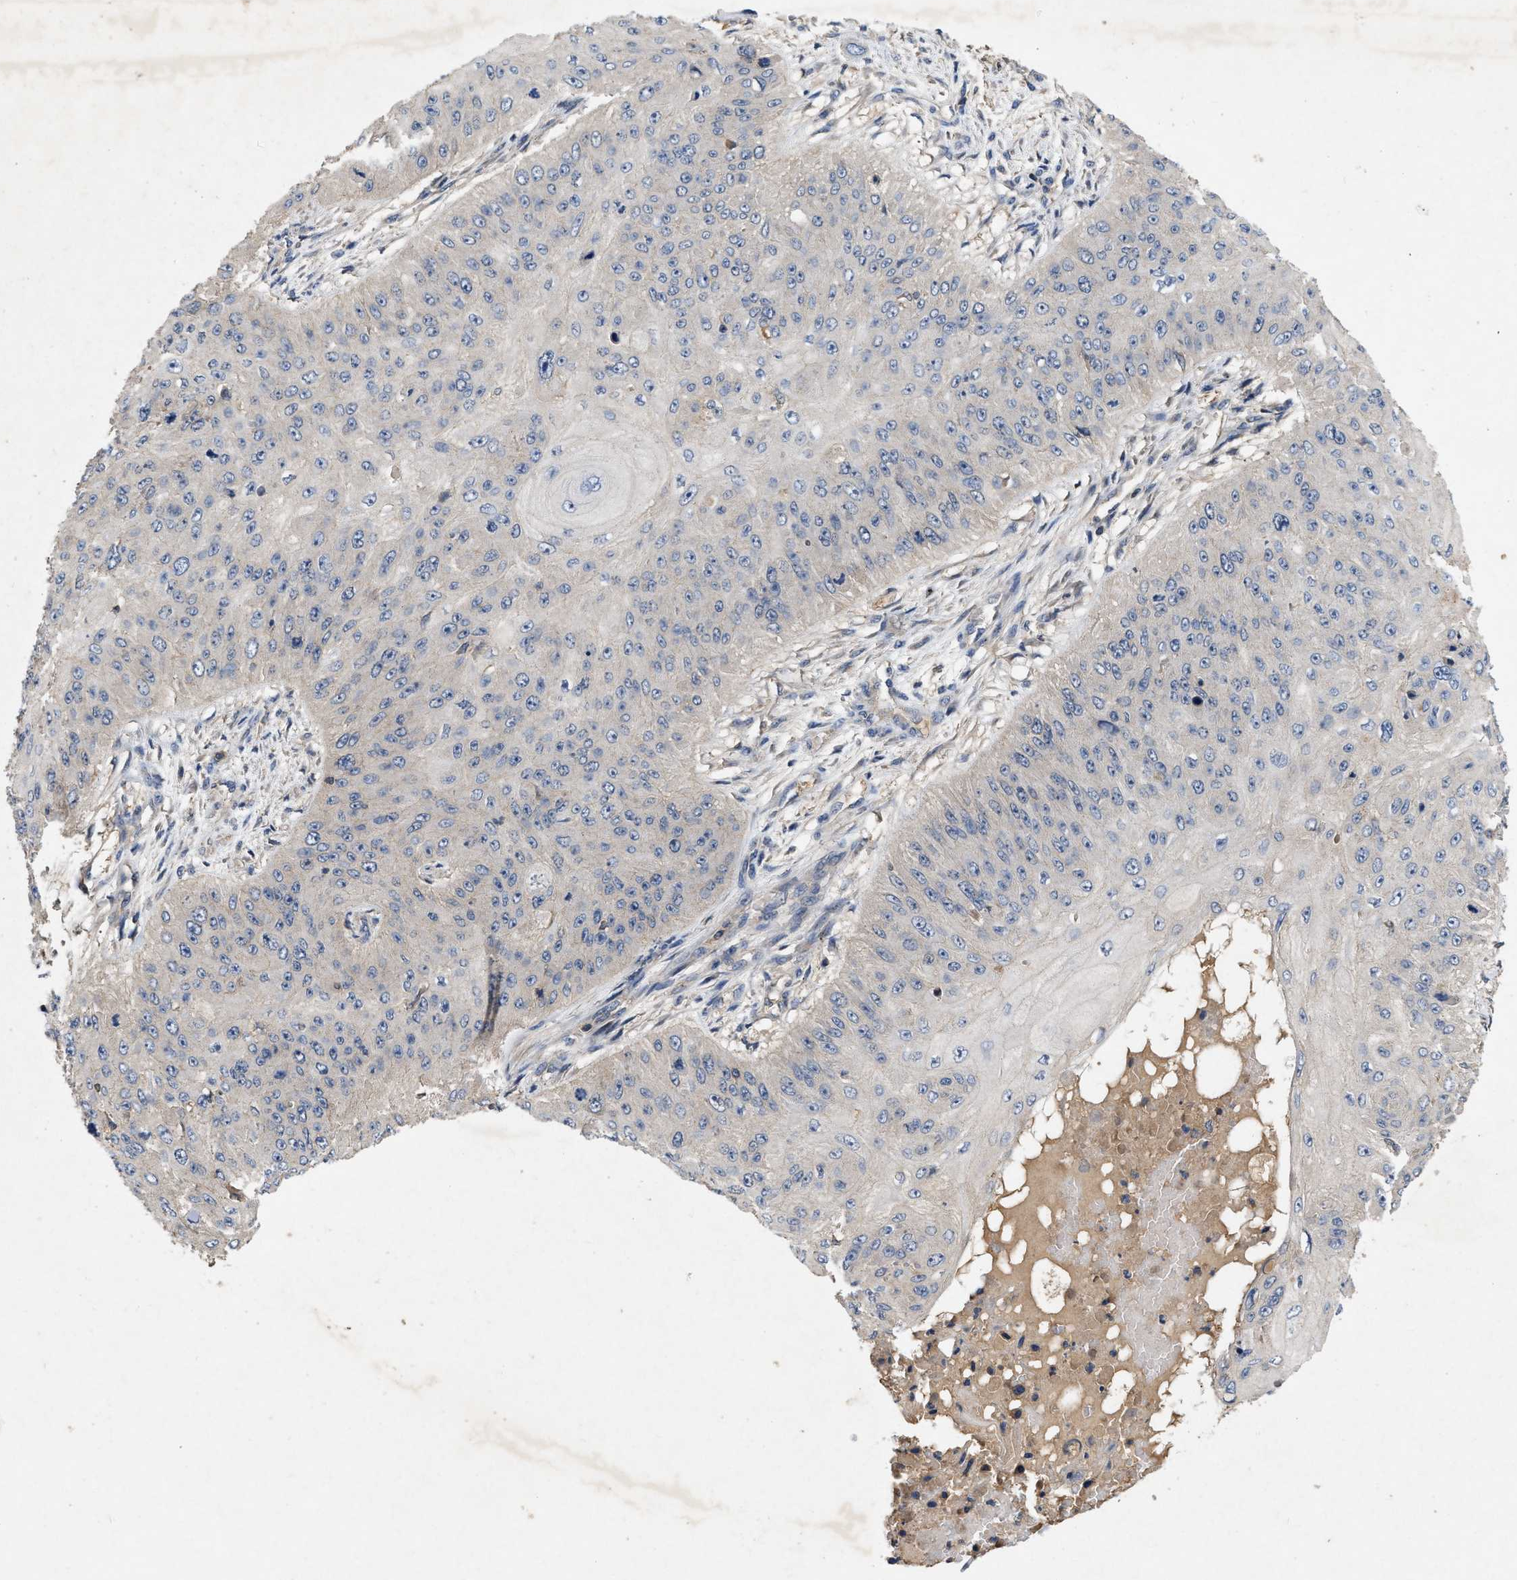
{"staining": {"intensity": "negative", "quantity": "none", "location": "none"}, "tissue": "skin cancer", "cell_type": "Tumor cells", "image_type": "cancer", "snomed": [{"axis": "morphology", "description": "Squamous cell carcinoma, NOS"}, {"axis": "topography", "description": "Skin"}], "caption": "Skin squamous cell carcinoma was stained to show a protein in brown. There is no significant positivity in tumor cells.", "gene": "LPAR2", "patient": {"sex": "female", "age": 80}}